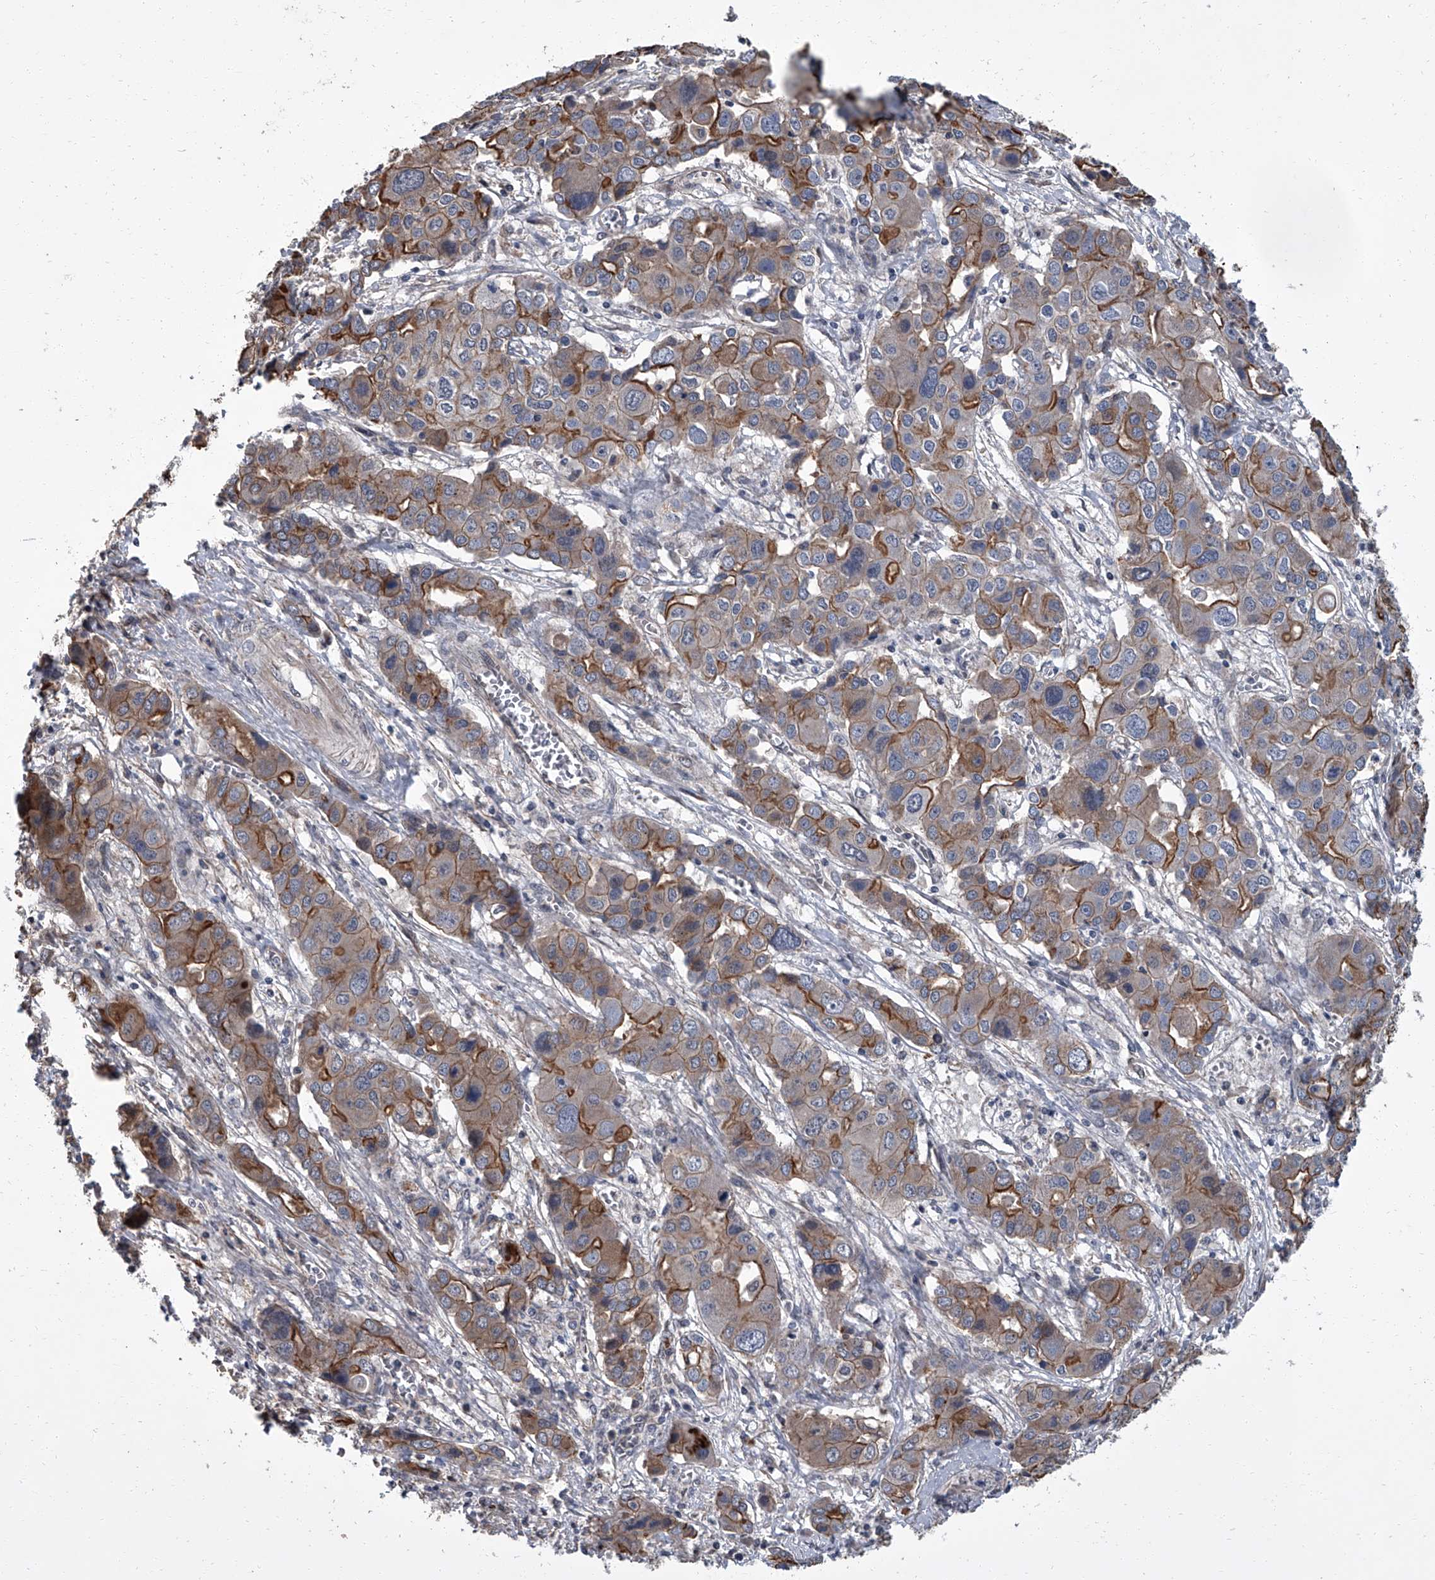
{"staining": {"intensity": "moderate", "quantity": "25%-75%", "location": "cytoplasmic/membranous"}, "tissue": "liver cancer", "cell_type": "Tumor cells", "image_type": "cancer", "snomed": [{"axis": "morphology", "description": "Cholangiocarcinoma"}, {"axis": "topography", "description": "Liver"}], "caption": "Liver cholangiocarcinoma was stained to show a protein in brown. There is medium levels of moderate cytoplasmic/membranous expression in approximately 25%-75% of tumor cells.", "gene": "SIRT4", "patient": {"sex": "male", "age": 67}}